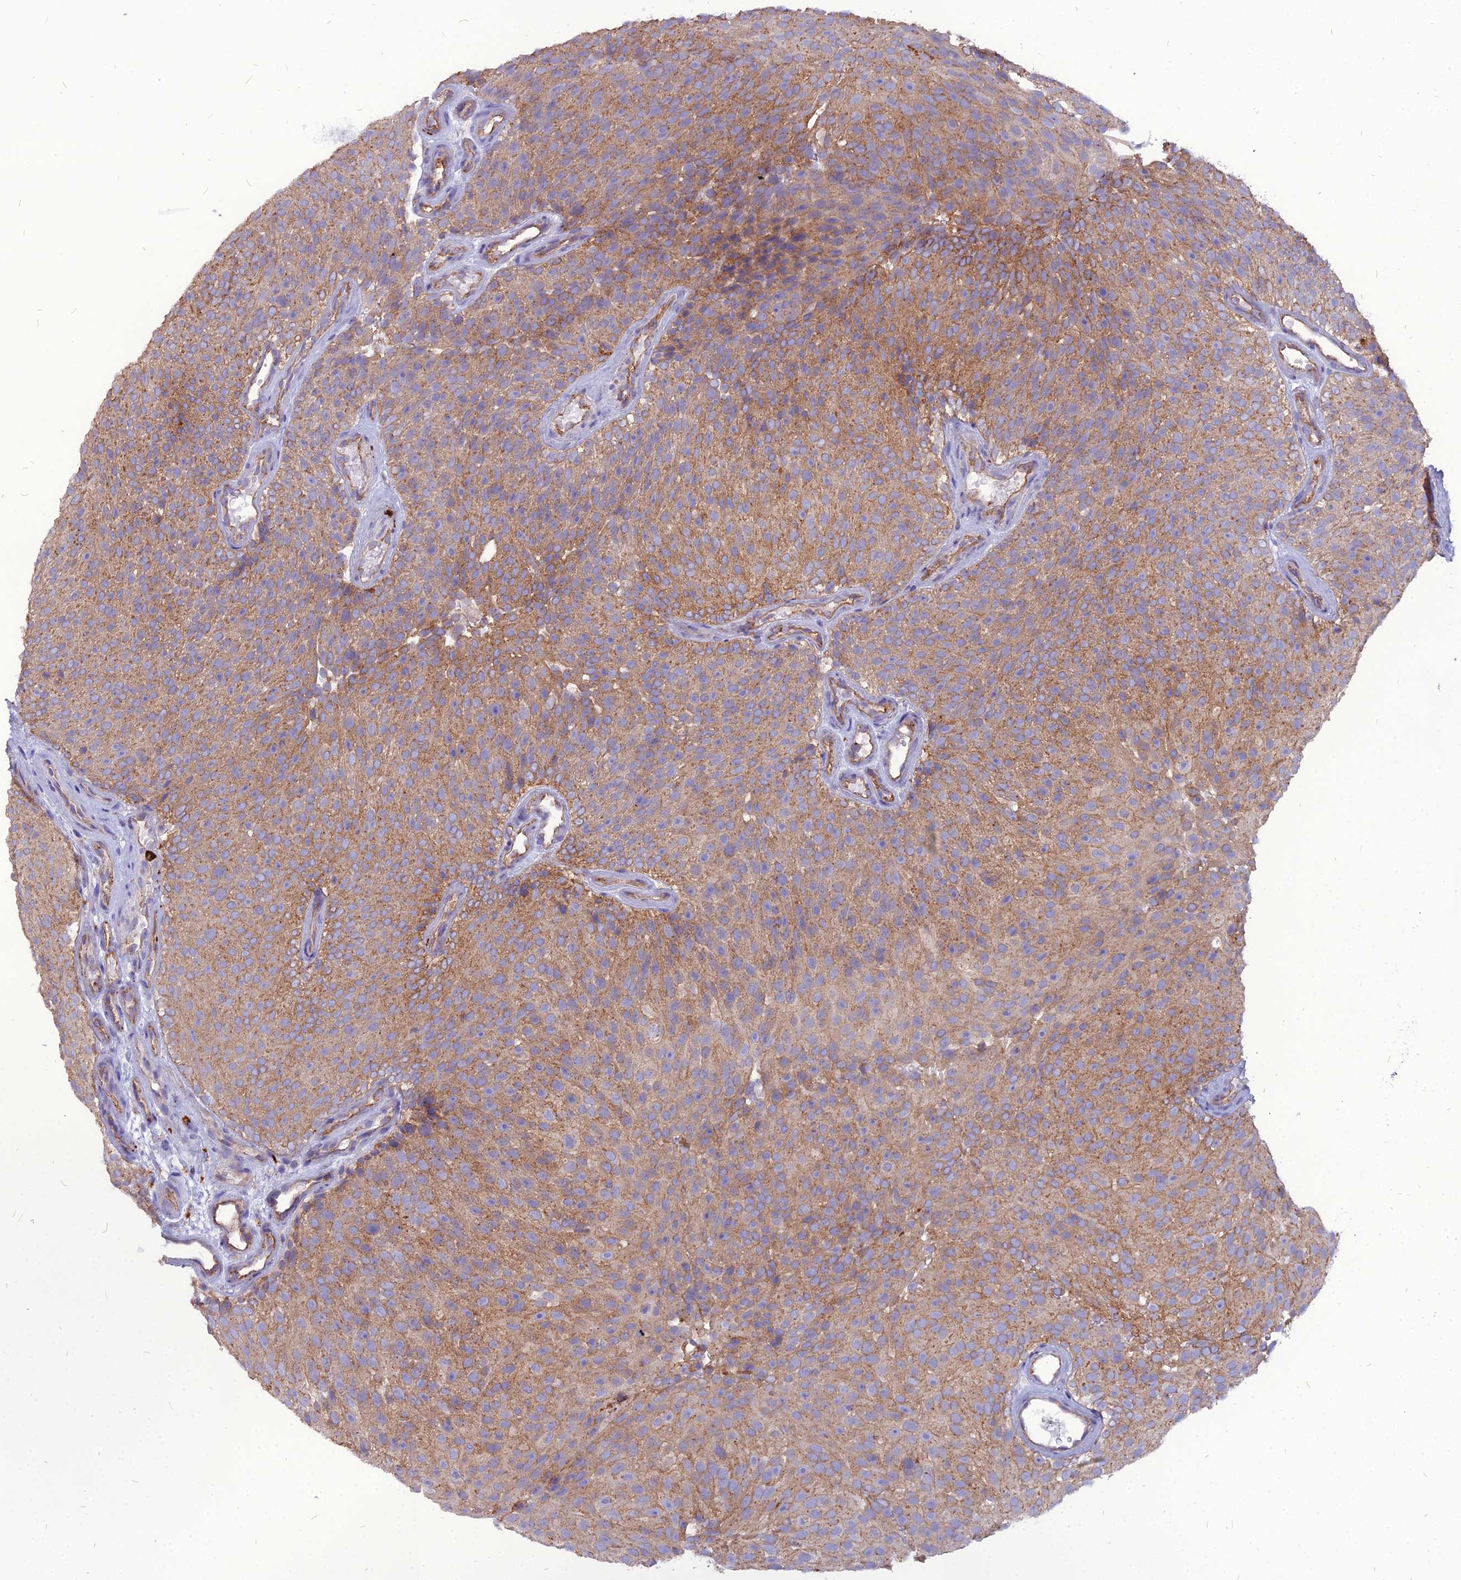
{"staining": {"intensity": "moderate", "quantity": ">75%", "location": "cytoplasmic/membranous"}, "tissue": "urothelial cancer", "cell_type": "Tumor cells", "image_type": "cancer", "snomed": [{"axis": "morphology", "description": "Urothelial carcinoma, Low grade"}, {"axis": "topography", "description": "Urinary bladder"}], "caption": "Protein expression analysis of low-grade urothelial carcinoma shows moderate cytoplasmic/membranous positivity in approximately >75% of tumor cells.", "gene": "PCED1B", "patient": {"sex": "male", "age": 78}}